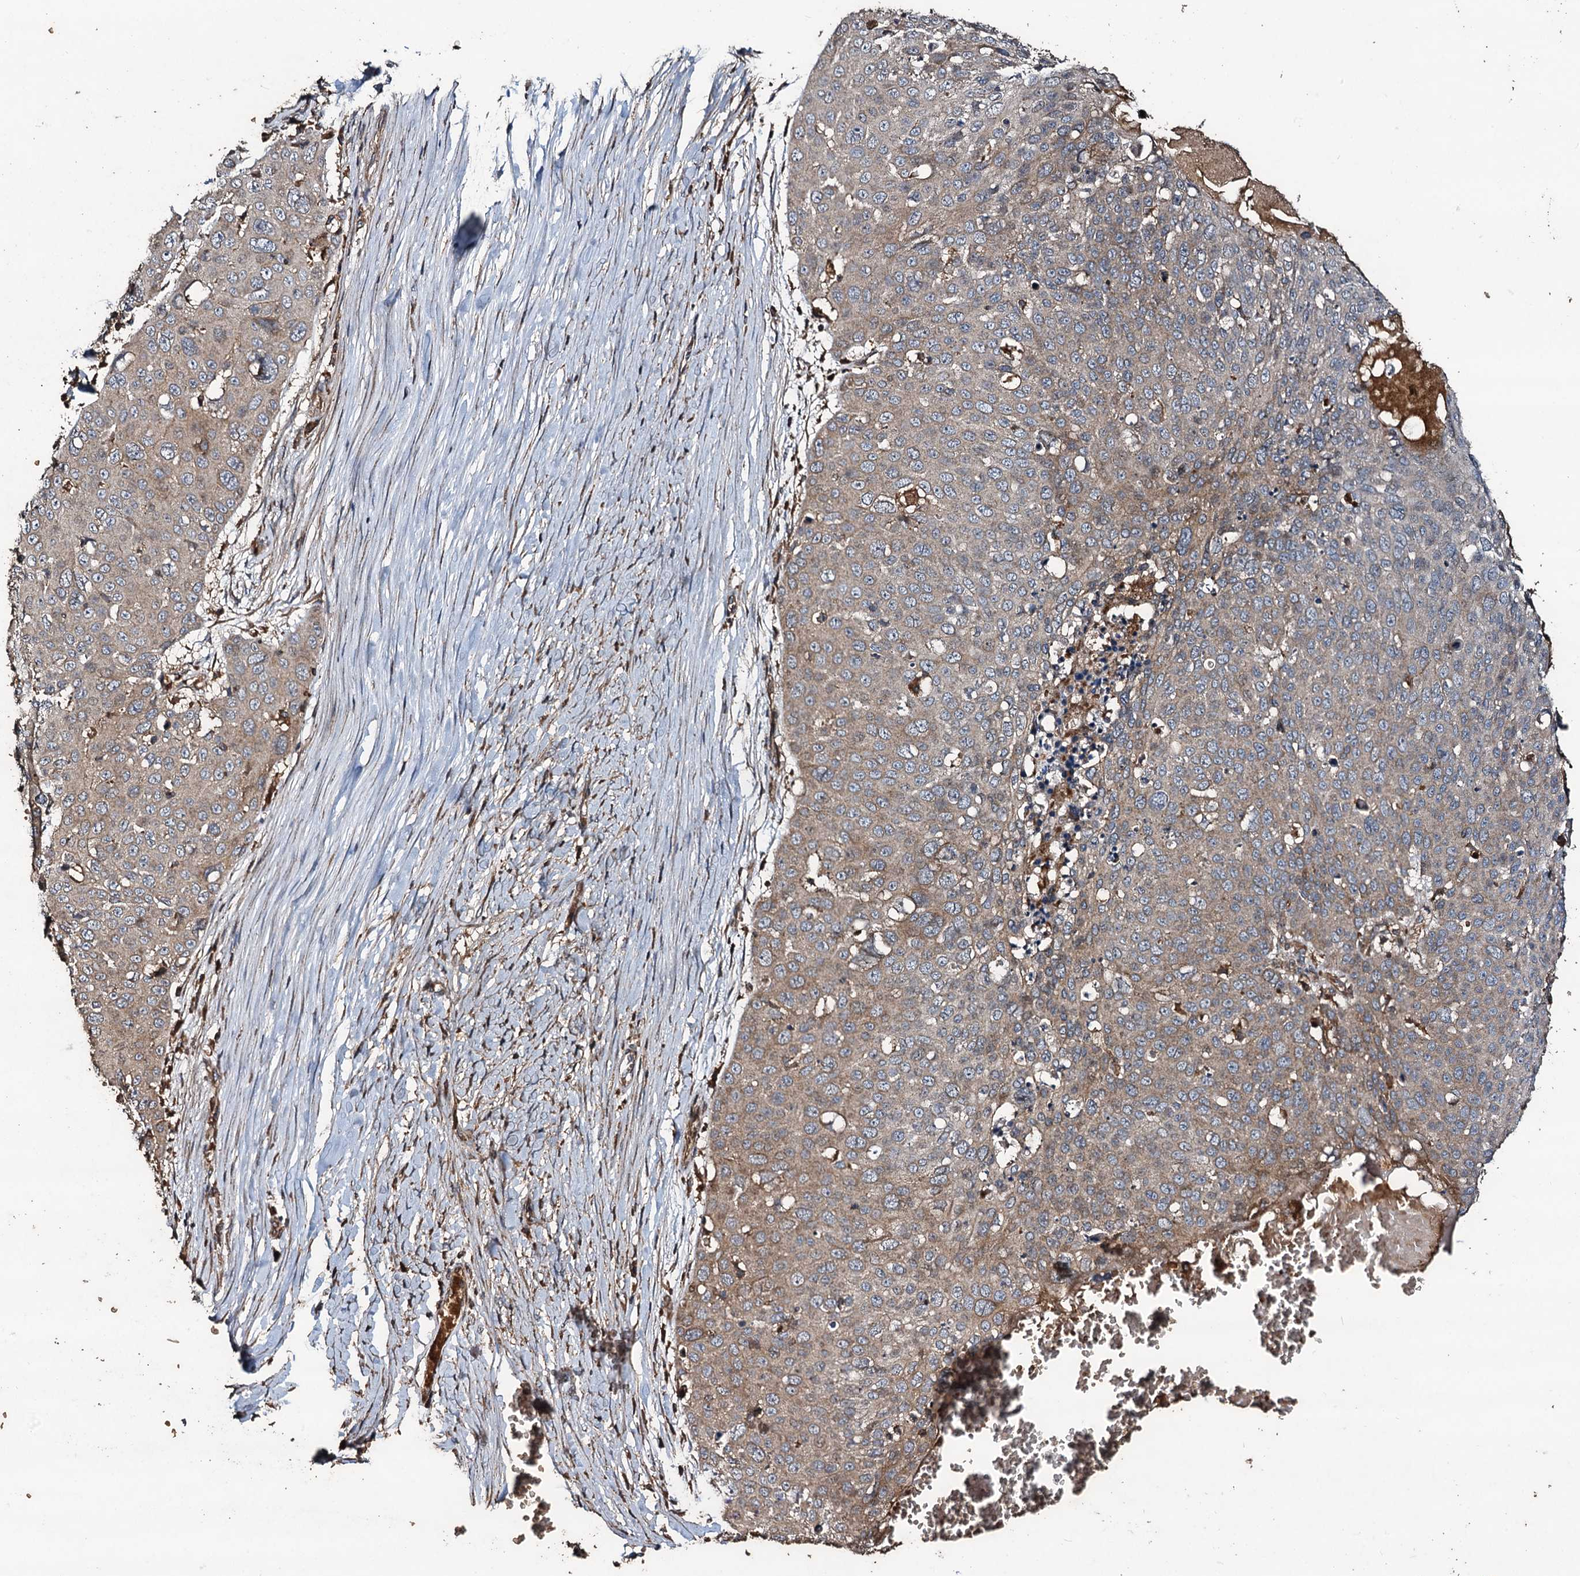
{"staining": {"intensity": "weak", "quantity": "<25%", "location": "cytoplasmic/membranous"}, "tissue": "skin cancer", "cell_type": "Tumor cells", "image_type": "cancer", "snomed": [{"axis": "morphology", "description": "Squamous cell carcinoma, NOS"}, {"axis": "topography", "description": "Skin"}], "caption": "Immunohistochemistry histopathology image of neoplastic tissue: squamous cell carcinoma (skin) stained with DAB demonstrates no significant protein positivity in tumor cells.", "gene": "NOTCH2NLA", "patient": {"sex": "male", "age": 71}}